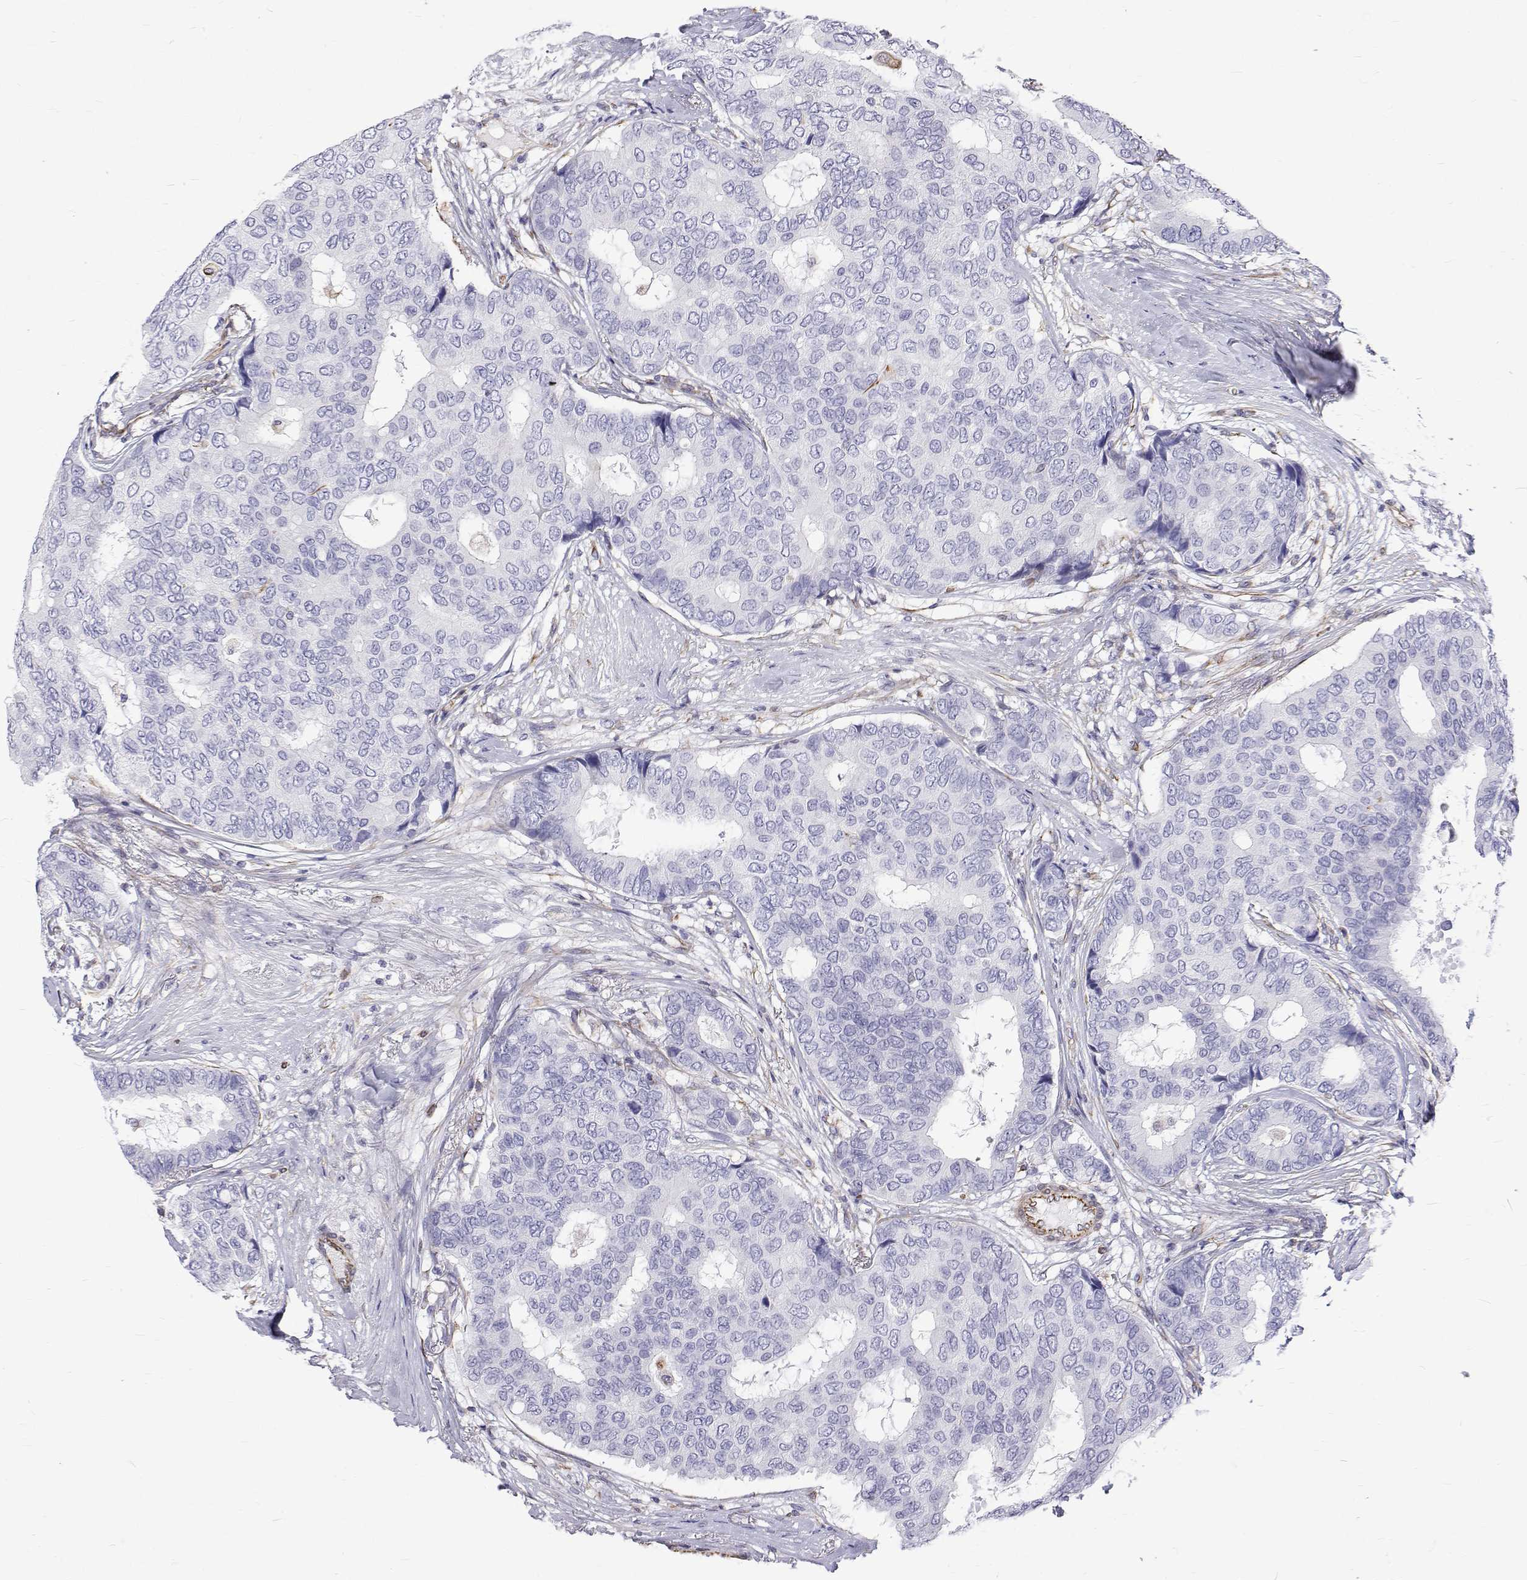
{"staining": {"intensity": "negative", "quantity": "none", "location": "none"}, "tissue": "breast cancer", "cell_type": "Tumor cells", "image_type": "cancer", "snomed": [{"axis": "morphology", "description": "Duct carcinoma"}, {"axis": "topography", "description": "Breast"}], "caption": "Immunohistochemistry (IHC) histopathology image of human intraductal carcinoma (breast) stained for a protein (brown), which exhibits no staining in tumor cells. The staining is performed using DAB (3,3'-diaminobenzidine) brown chromogen with nuclei counter-stained in using hematoxylin.", "gene": "OPRPN", "patient": {"sex": "female", "age": 75}}